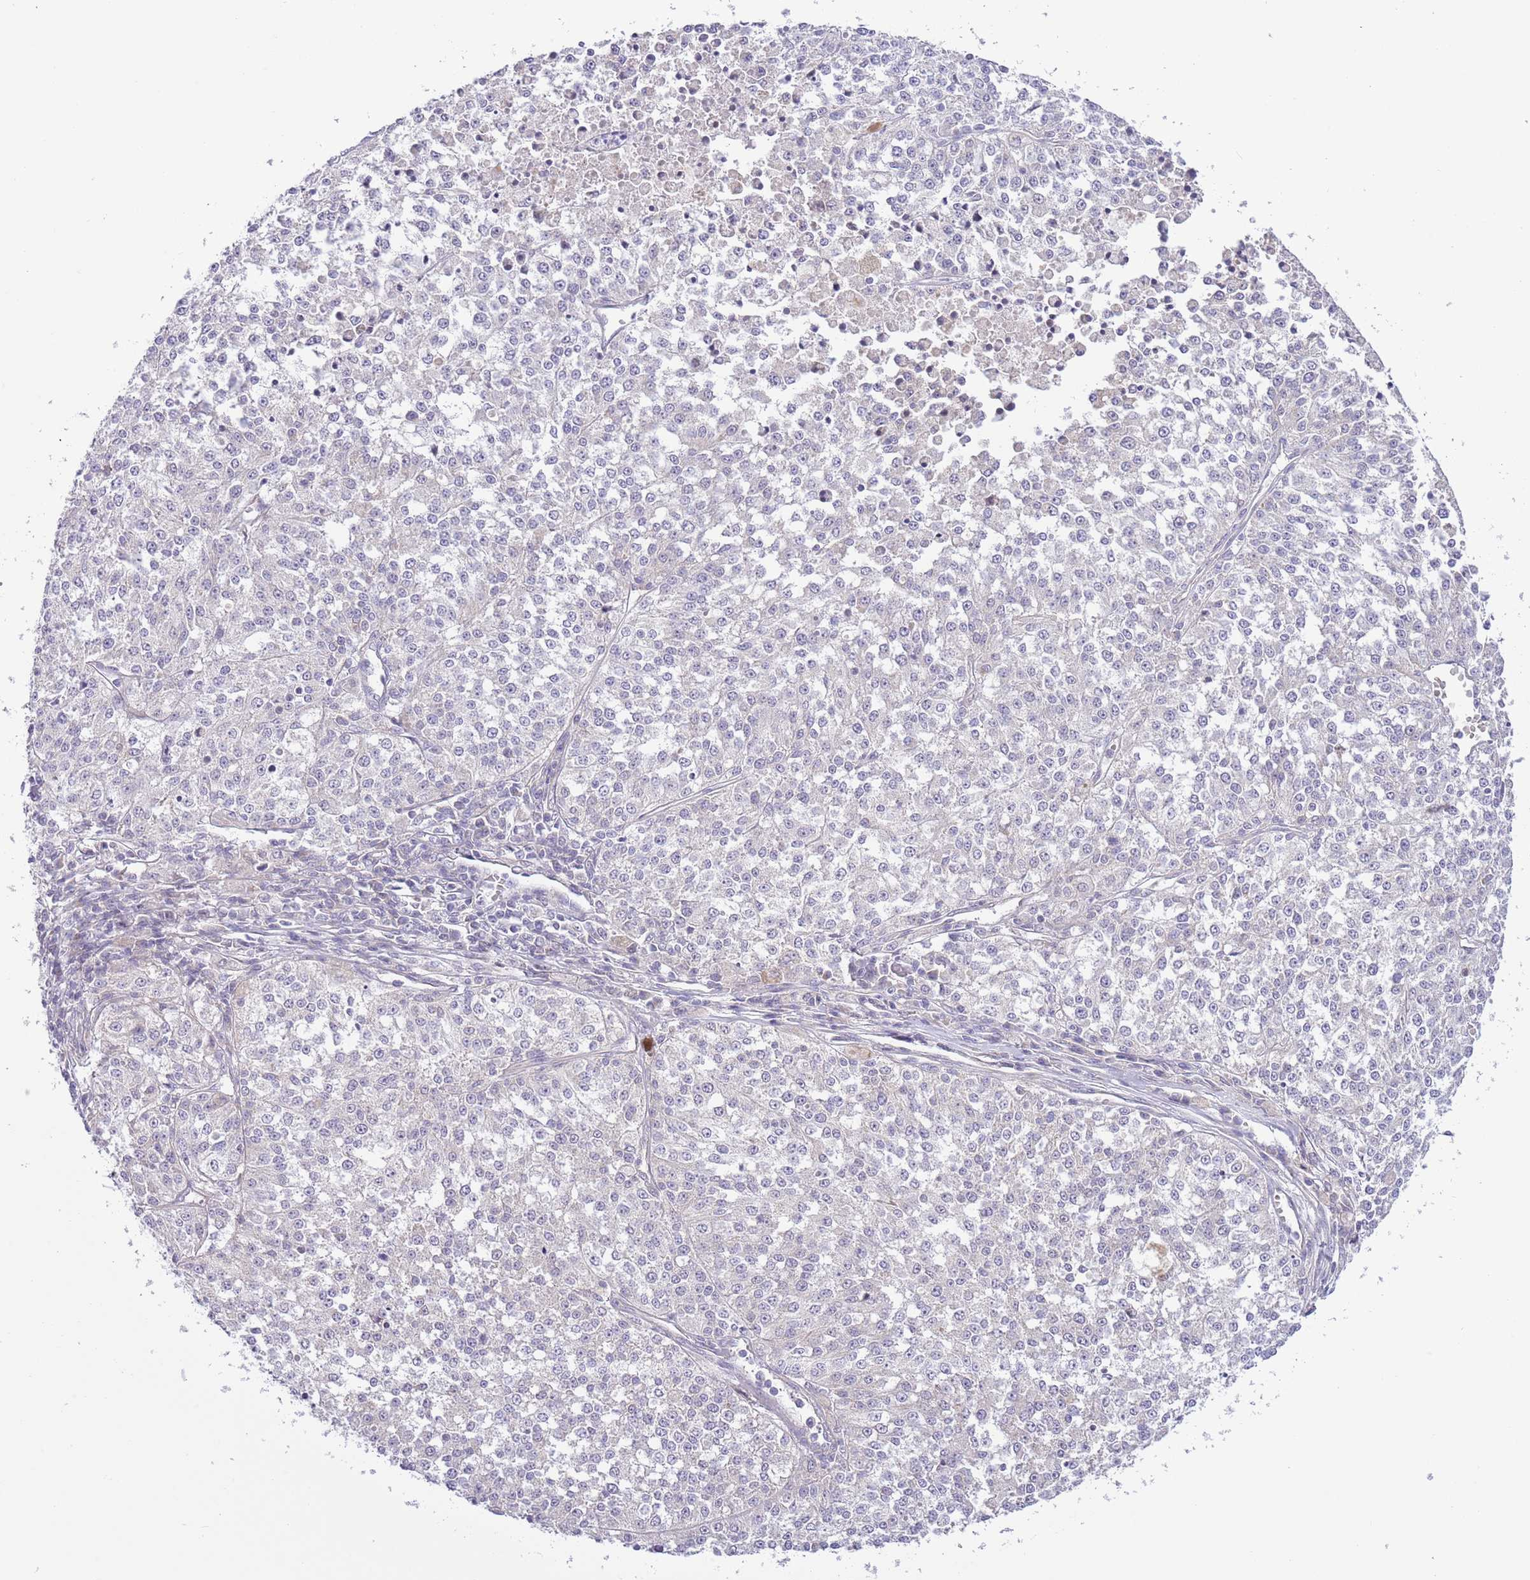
{"staining": {"intensity": "negative", "quantity": "none", "location": "none"}, "tissue": "melanoma", "cell_type": "Tumor cells", "image_type": "cancer", "snomed": [{"axis": "morphology", "description": "Malignant melanoma, NOS"}, {"axis": "topography", "description": "Skin"}], "caption": "An immunohistochemistry image of malignant melanoma is shown. There is no staining in tumor cells of malignant melanoma. The staining was performed using DAB to visualize the protein expression in brown, while the nuclei were stained in blue with hematoxylin (Magnification: 20x).", "gene": "NET1", "patient": {"sex": "female", "age": 64}}